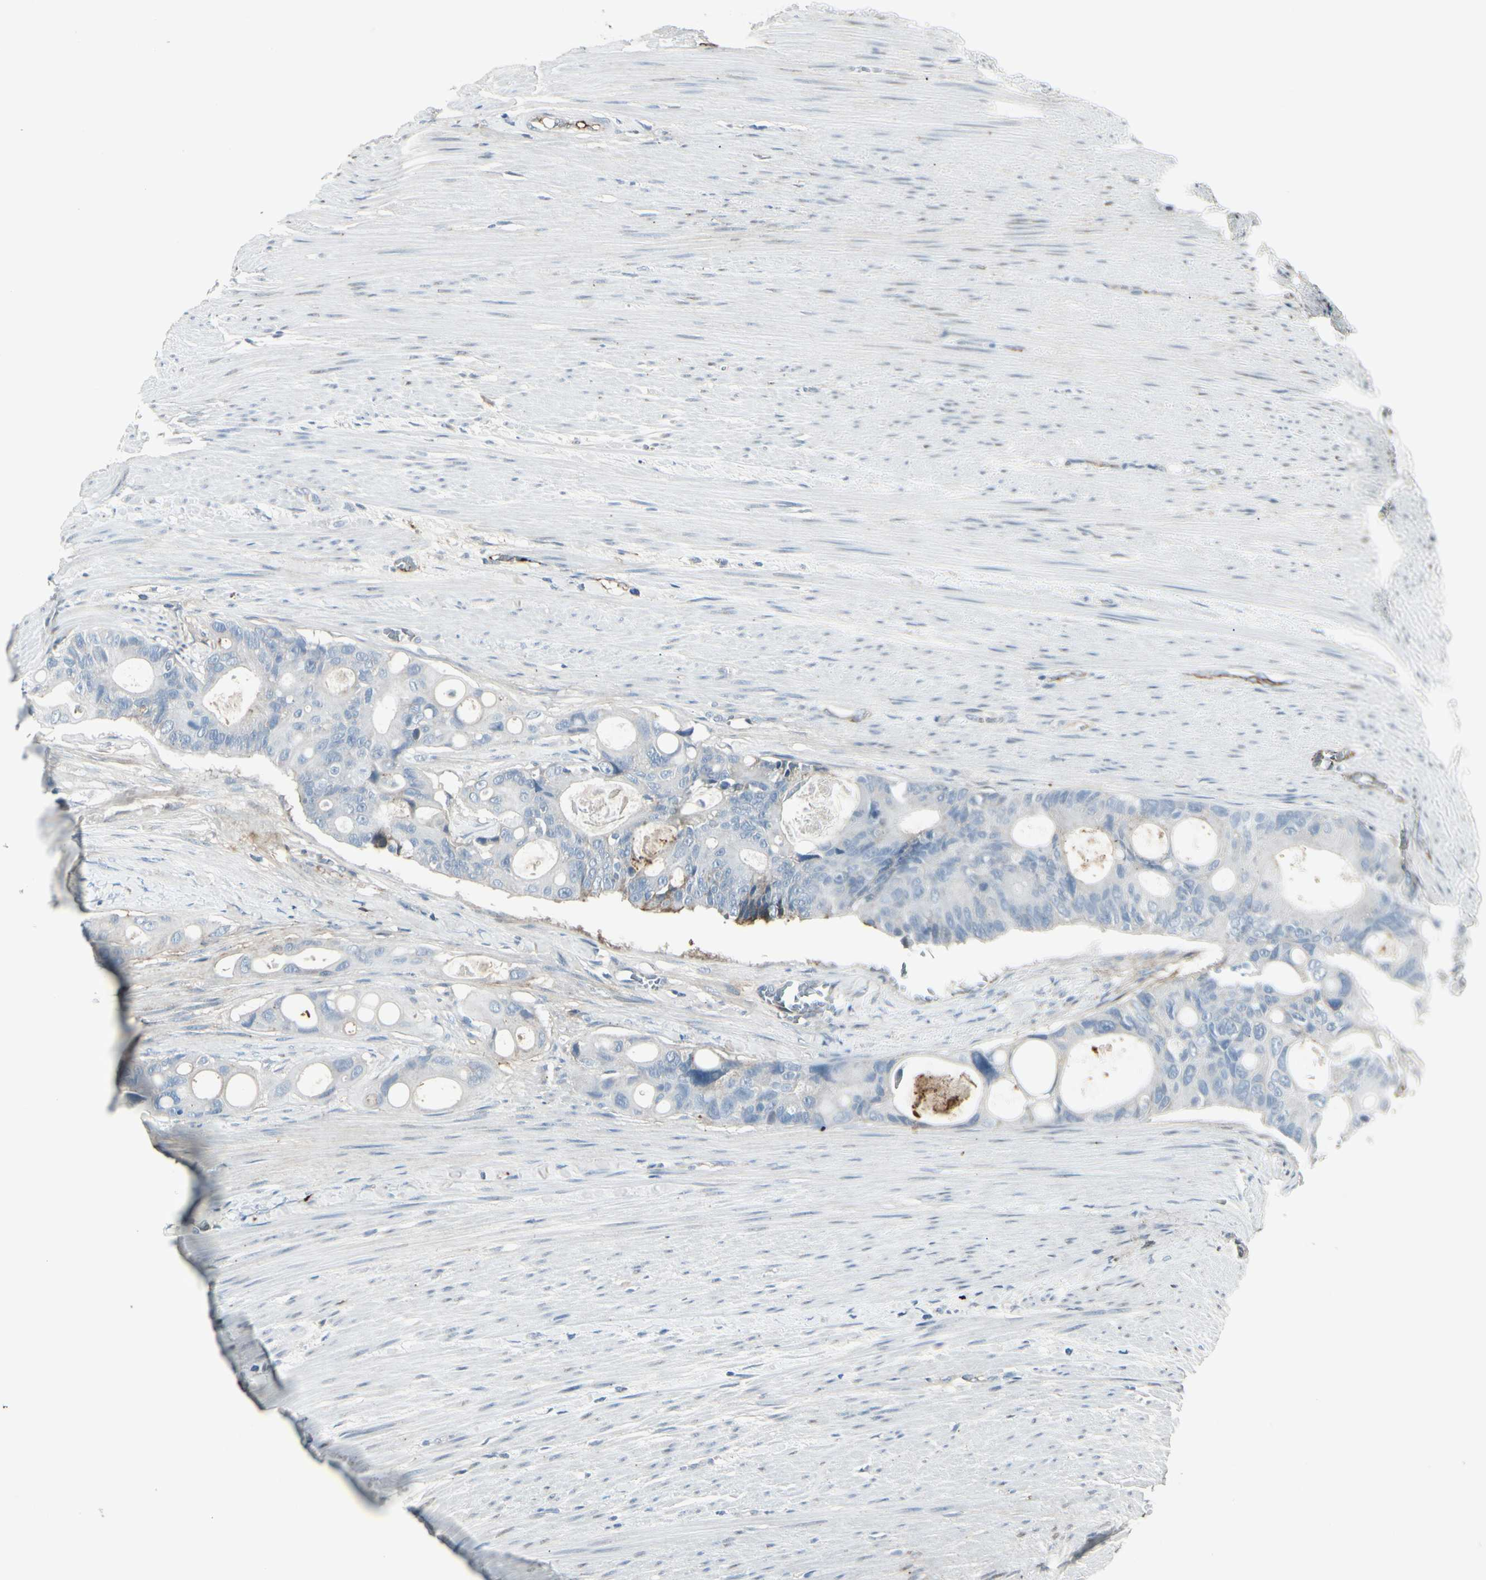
{"staining": {"intensity": "moderate", "quantity": "<25%", "location": "cytoplasmic/membranous"}, "tissue": "colorectal cancer", "cell_type": "Tumor cells", "image_type": "cancer", "snomed": [{"axis": "morphology", "description": "Adenocarcinoma, NOS"}, {"axis": "topography", "description": "Colon"}], "caption": "Adenocarcinoma (colorectal) stained for a protein (brown) shows moderate cytoplasmic/membranous positive expression in approximately <25% of tumor cells.", "gene": "IGHM", "patient": {"sex": "female", "age": 57}}